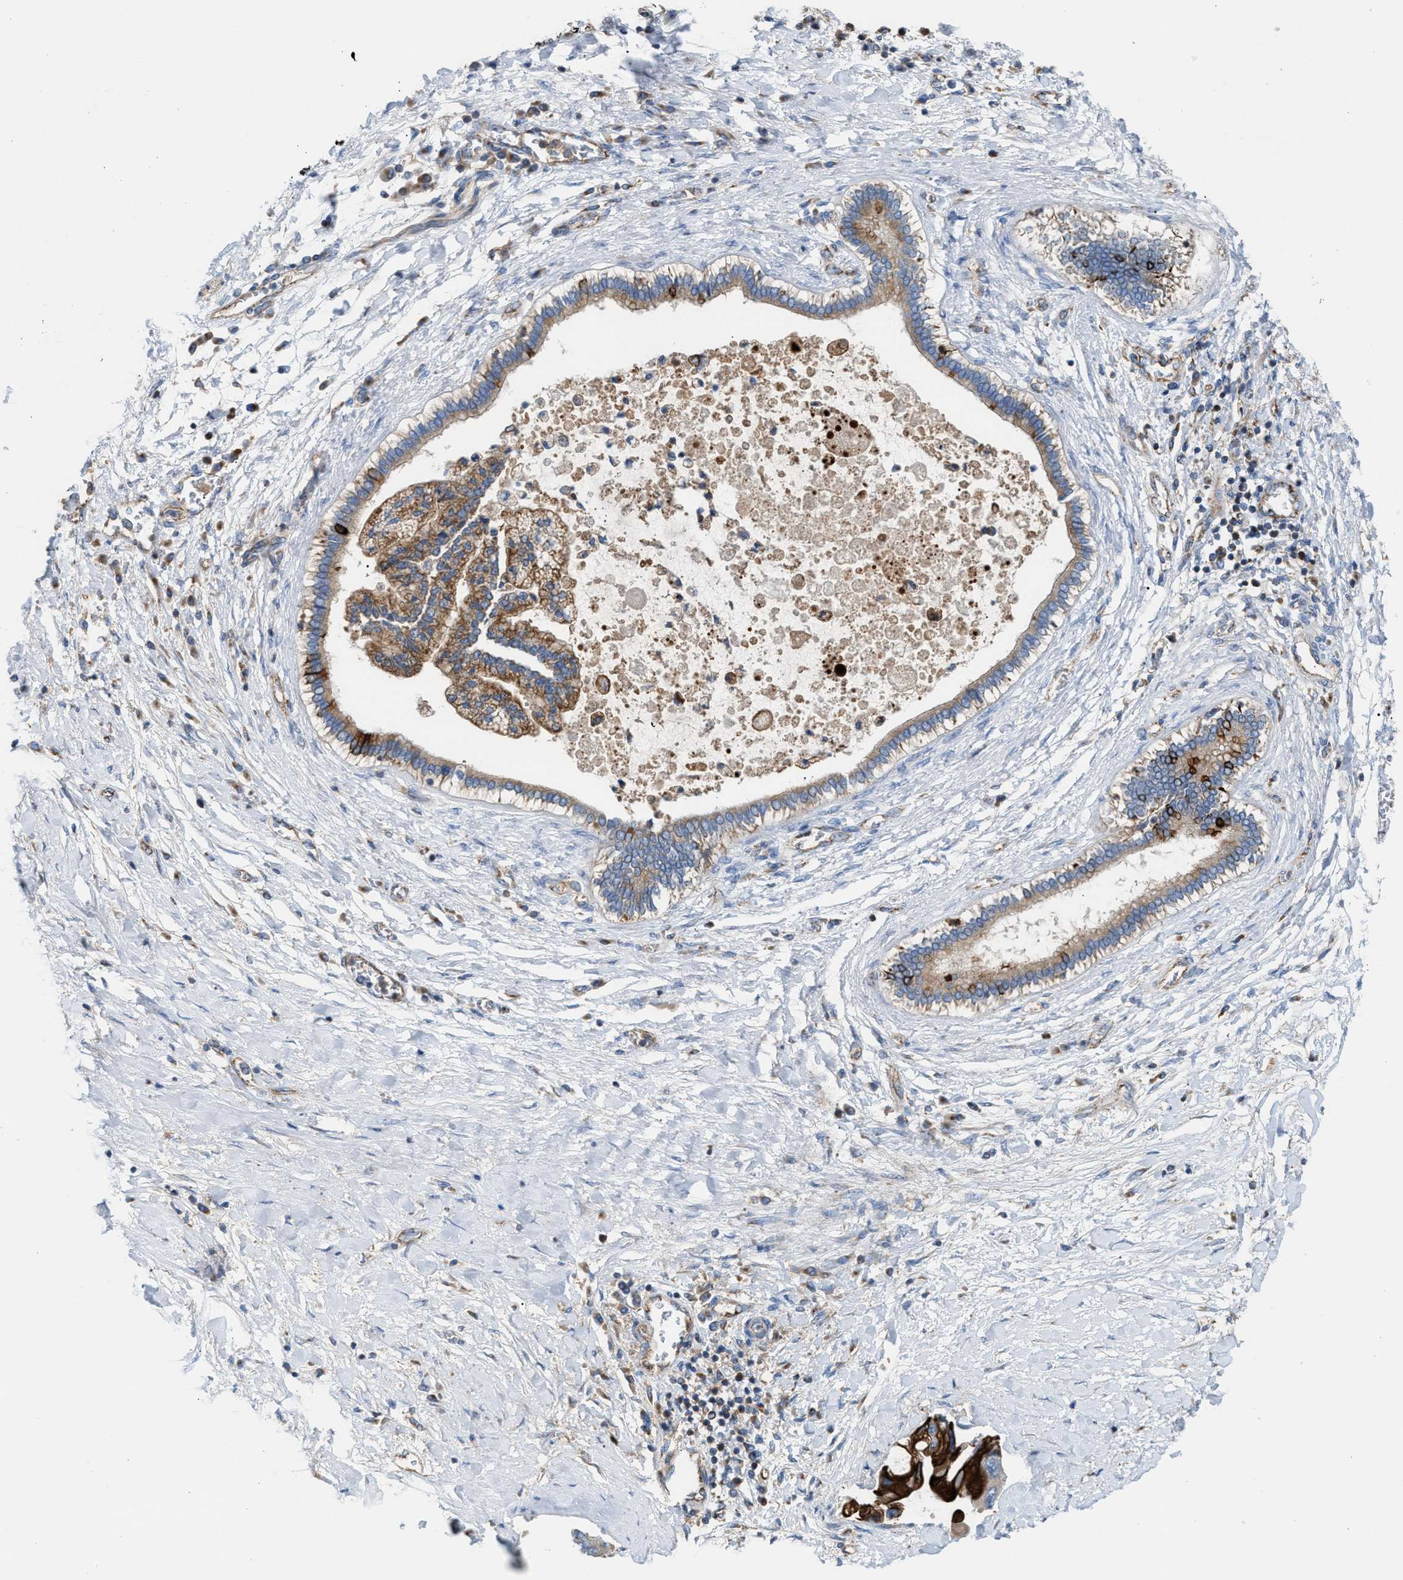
{"staining": {"intensity": "strong", "quantity": "25%-75%", "location": "cytoplasmic/membranous"}, "tissue": "liver cancer", "cell_type": "Tumor cells", "image_type": "cancer", "snomed": [{"axis": "morphology", "description": "Cholangiocarcinoma"}, {"axis": "topography", "description": "Liver"}], "caption": "The histopathology image reveals a brown stain indicating the presence of a protein in the cytoplasmic/membranous of tumor cells in liver cancer.", "gene": "TBC1D15", "patient": {"sex": "male", "age": 50}}